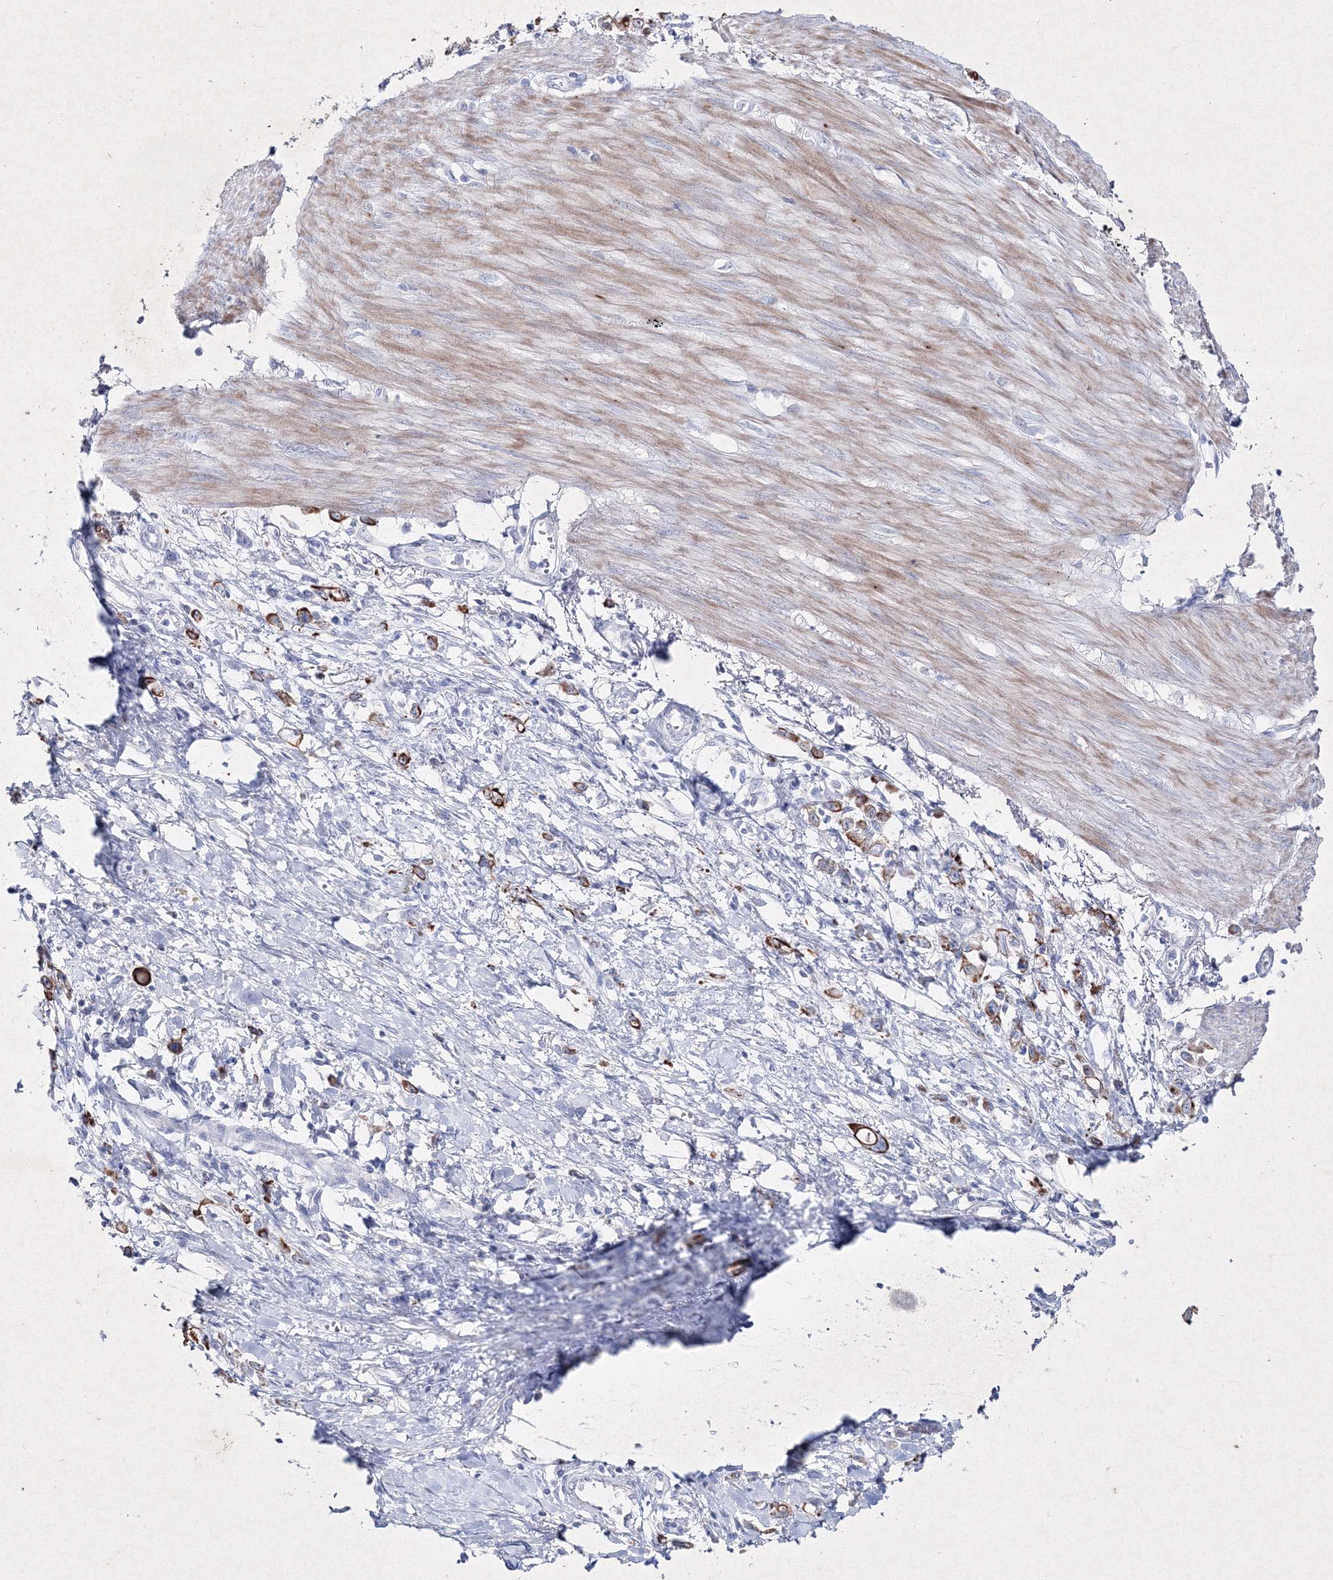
{"staining": {"intensity": "strong", "quantity": "25%-75%", "location": "cytoplasmic/membranous"}, "tissue": "stomach cancer", "cell_type": "Tumor cells", "image_type": "cancer", "snomed": [{"axis": "morphology", "description": "Adenocarcinoma, NOS"}, {"axis": "topography", "description": "Stomach"}], "caption": "Human stomach cancer stained with a brown dye displays strong cytoplasmic/membranous positive staining in approximately 25%-75% of tumor cells.", "gene": "SMIM29", "patient": {"sex": "female", "age": 76}}